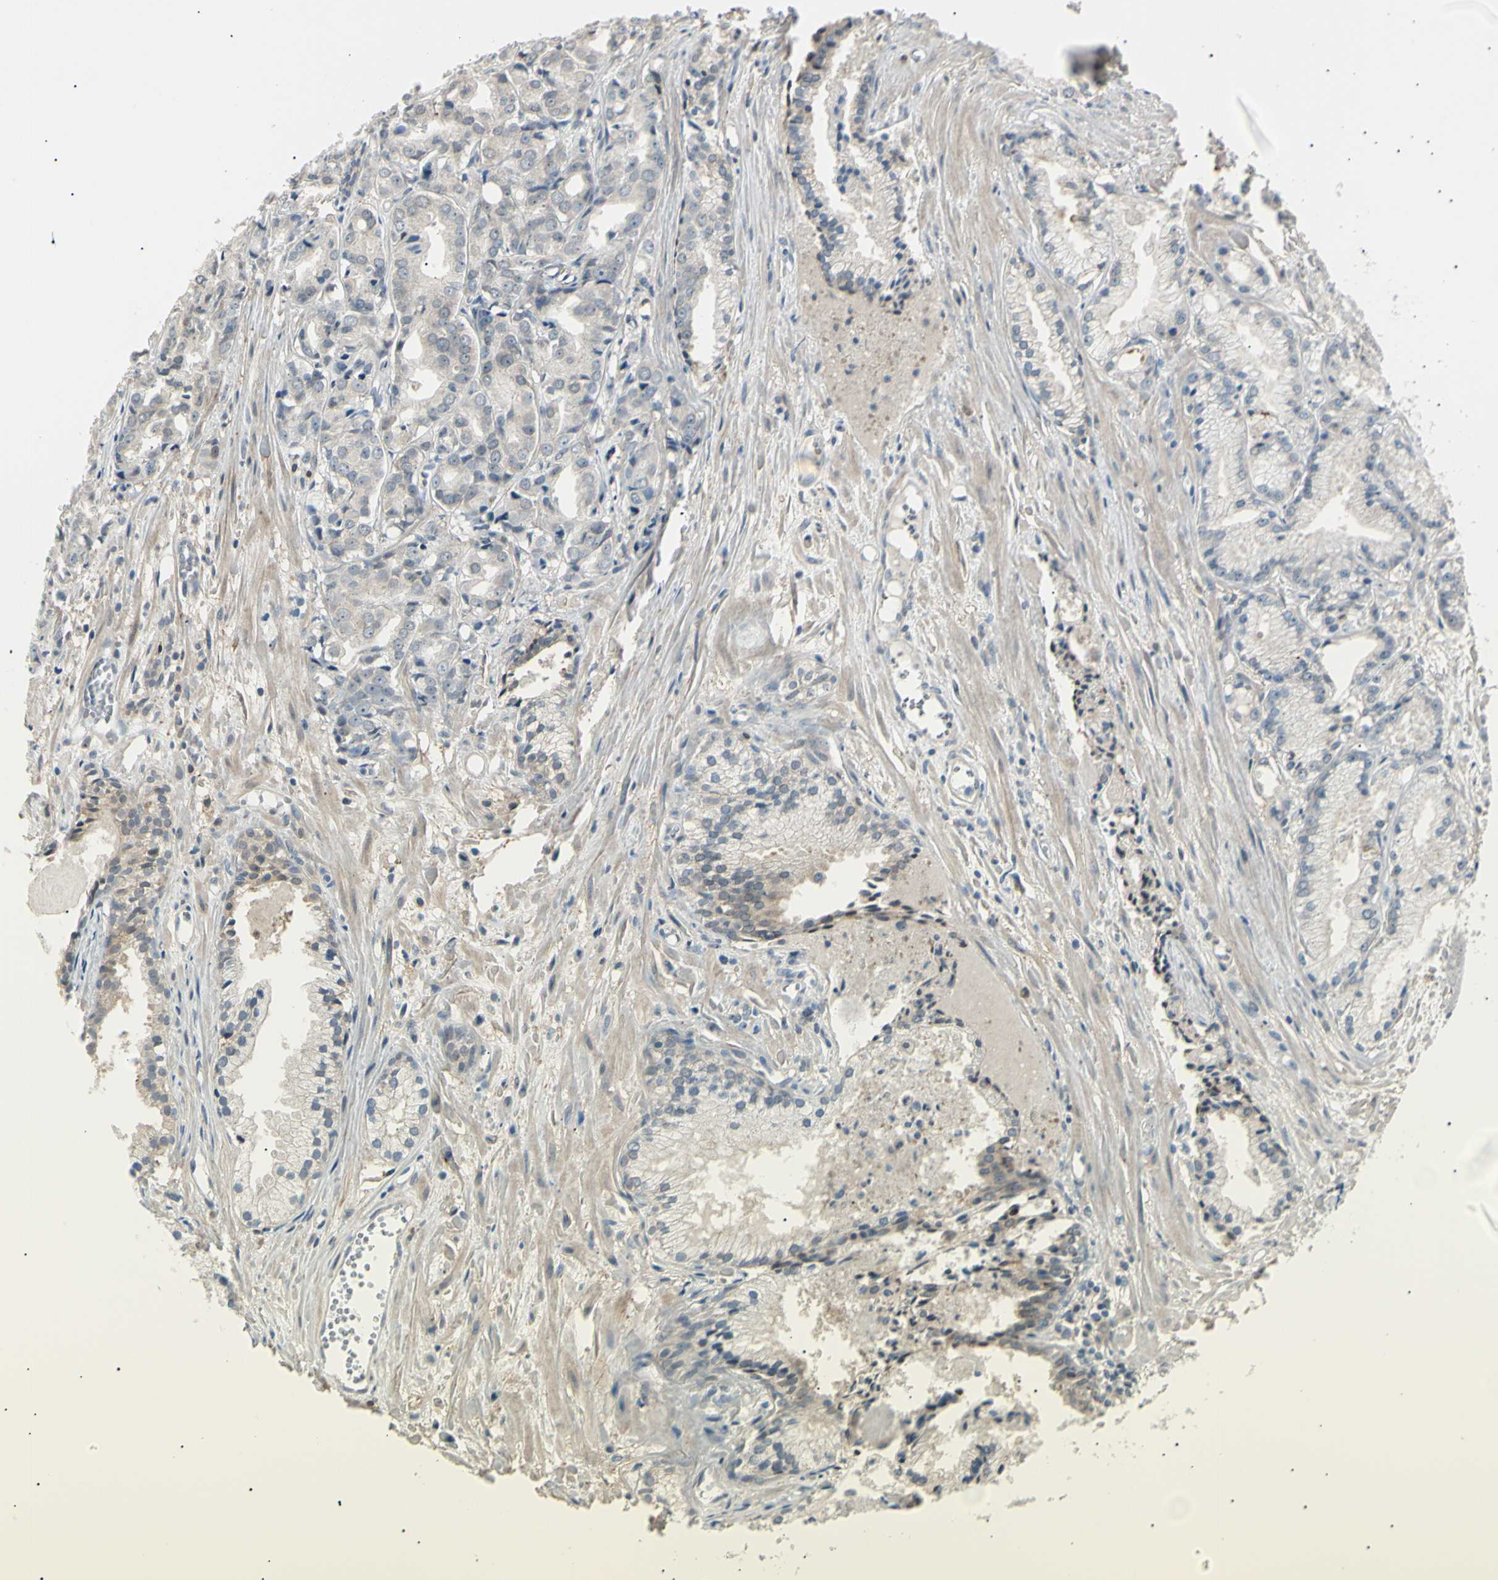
{"staining": {"intensity": "weak", "quantity": "<25%", "location": "cytoplasmic/membranous"}, "tissue": "prostate cancer", "cell_type": "Tumor cells", "image_type": "cancer", "snomed": [{"axis": "morphology", "description": "Adenocarcinoma, Low grade"}, {"axis": "topography", "description": "Prostate"}], "caption": "Tumor cells show no significant expression in adenocarcinoma (low-grade) (prostate).", "gene": "LHPP", "patient": {"sex": "male", "age": 72}}